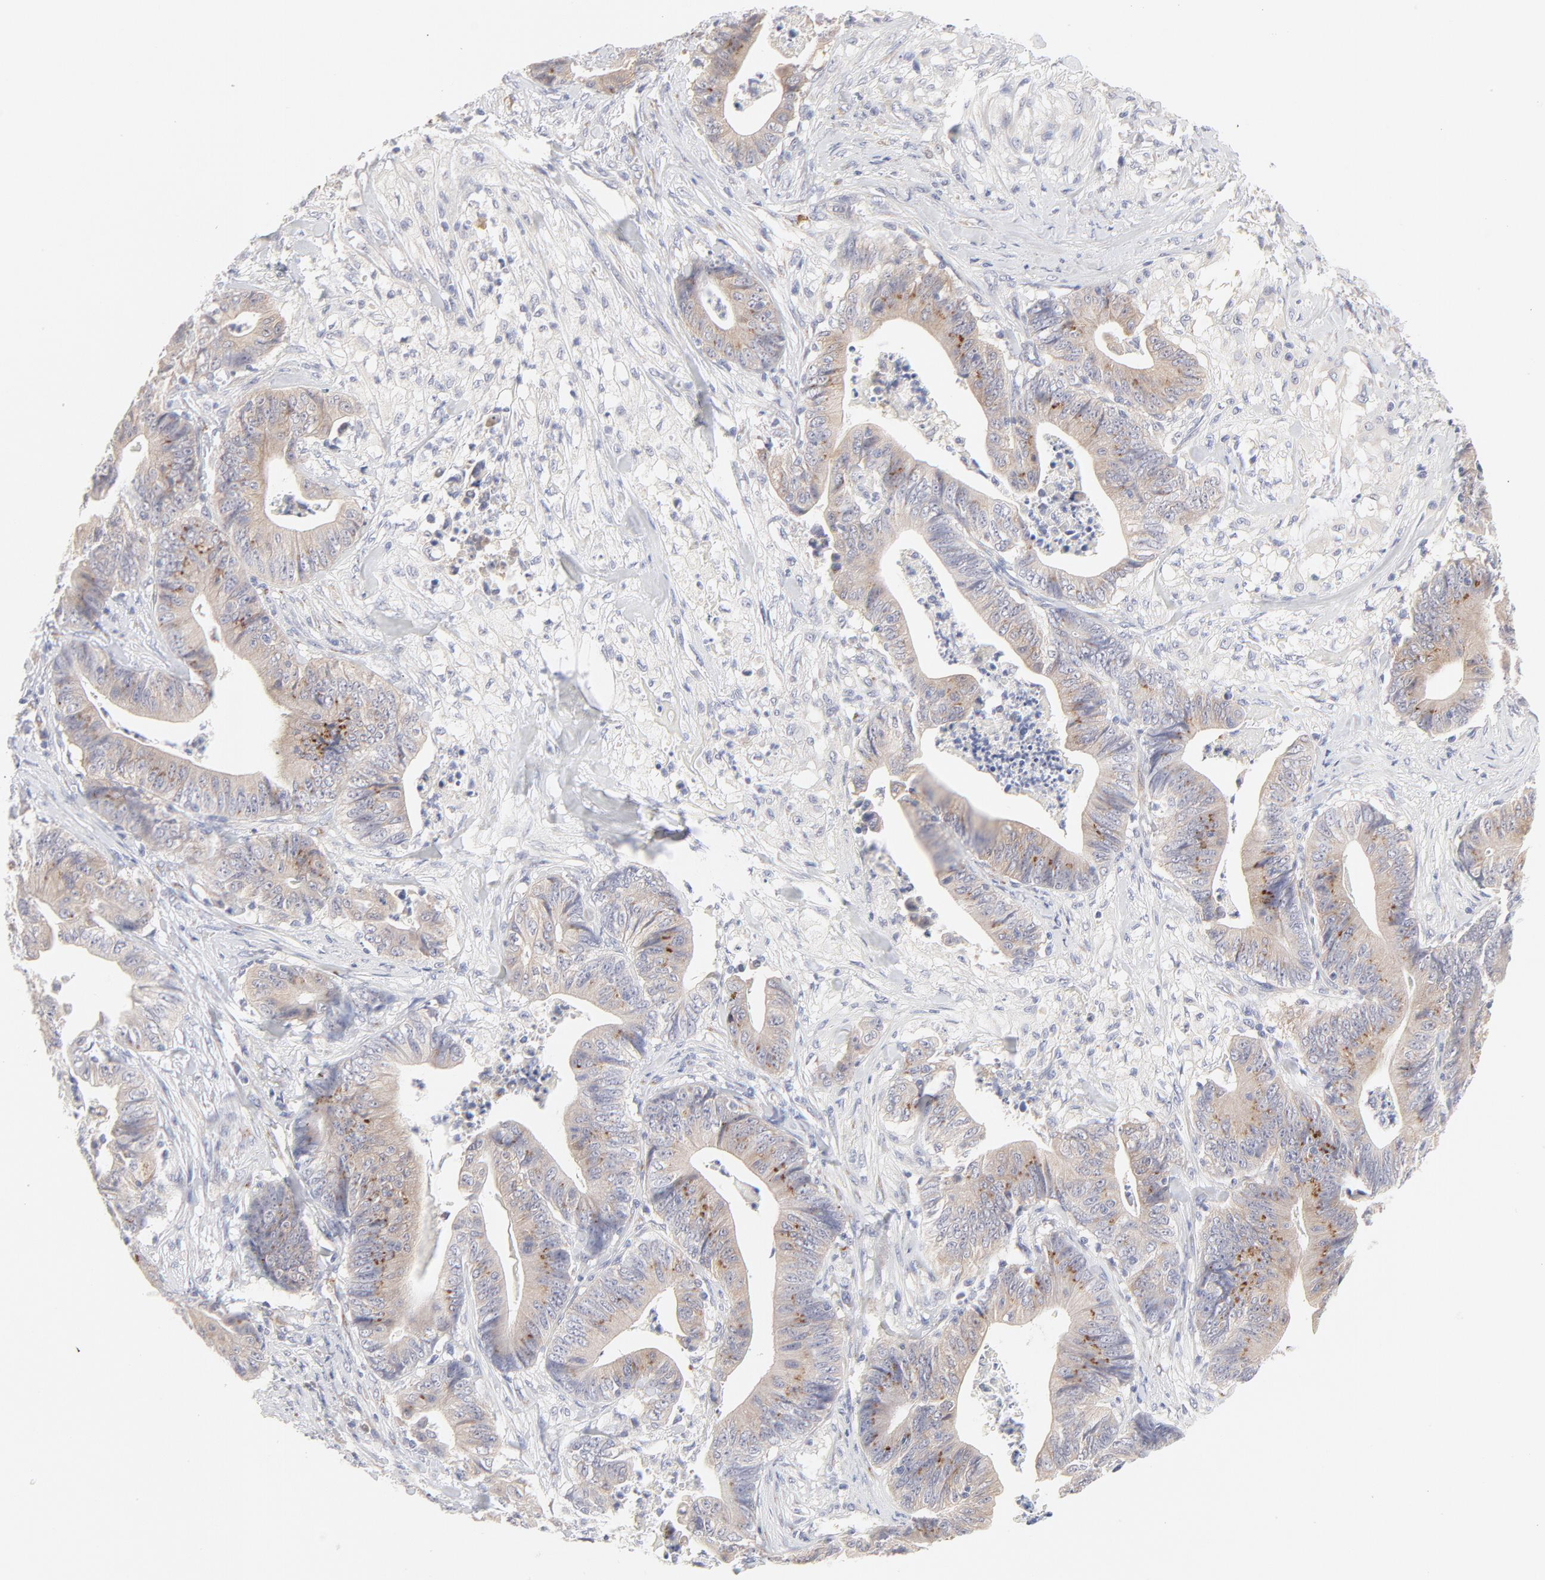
{"staining": {"intensity": "moderate", "quantity": "25%-75%", "location": "cytoplasmic/membranous"}, "tissue": "stomach cancer", "cell_type": "Tumor cells", "image_type": "cancer", "snomed": [{"axis": "morphology", "description": "Adenocarcinoma, NOS"}, {"axis": "topography", "description": "Stomach, lower"}], "caption": "Immunohistochemical staining of stomach cancer (adenocarcinoma) demonstrates medium levels of moderate cytoplasmic/membranous protein expression in about 25%-75% of tumor cells. The staining was performed using DAB (3,3'-diaminobenzidine), with brown indicating positive protein expression. Nuclei are stained blue with hematoxylin.", "gene": "NKX2-2", "patient": {"sex": "female", "age": 86}}